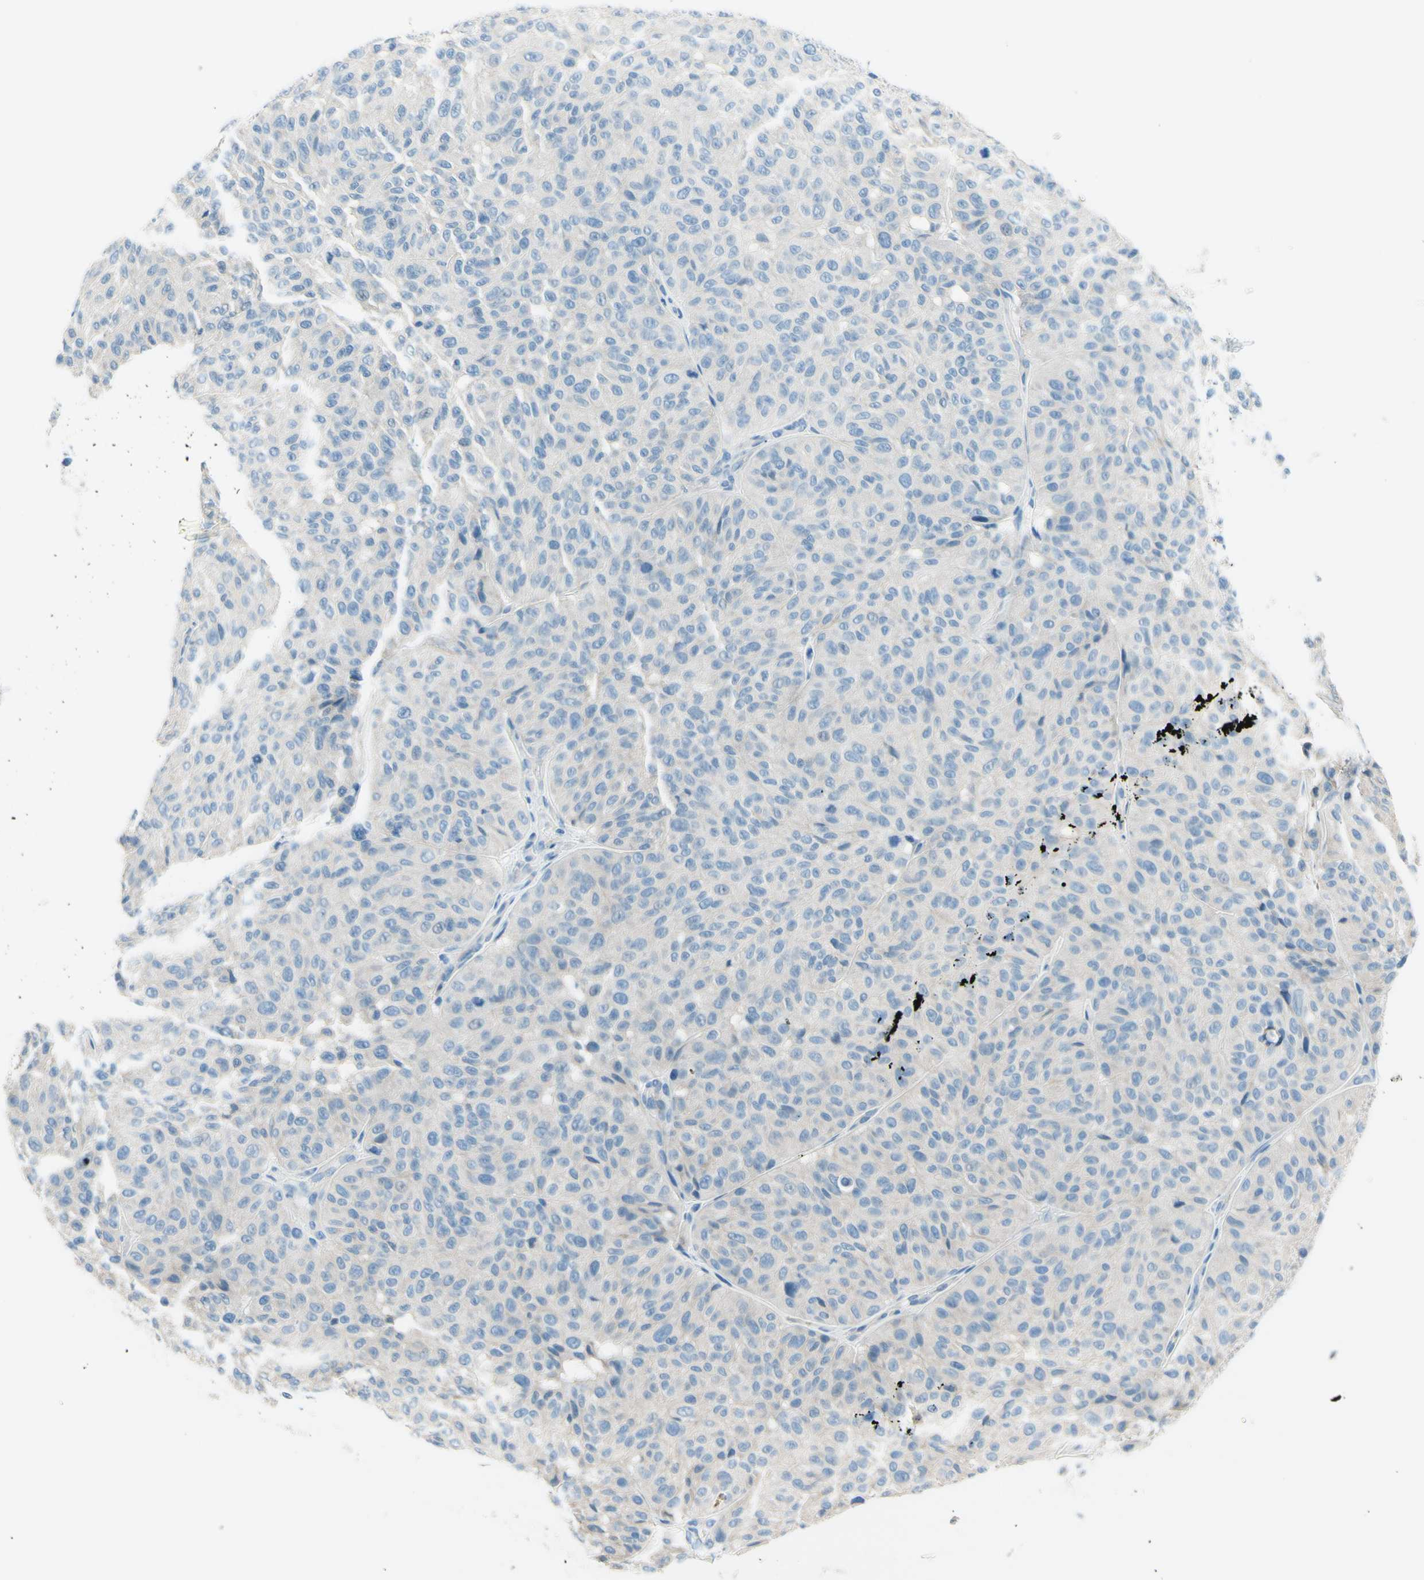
{"staining": {"intensity": "negative", "quantity": "none", "location": "none"}, "tissue": "melanoma", "cell_type": "Tumor cells", "image_type": "cancer", "snomed": [{"axis": "morphology", "description": "Malignant melanoma, NOS"}, {"axis": "topography", "description": "Skin"}], "caption": "This is an immunohistochemistry (IHC) histopathology image of human malignant melanoma. There is no positivity in tumor cells.", "gene": "PASD1", "patient": {"sex": "female", "age": 46}}